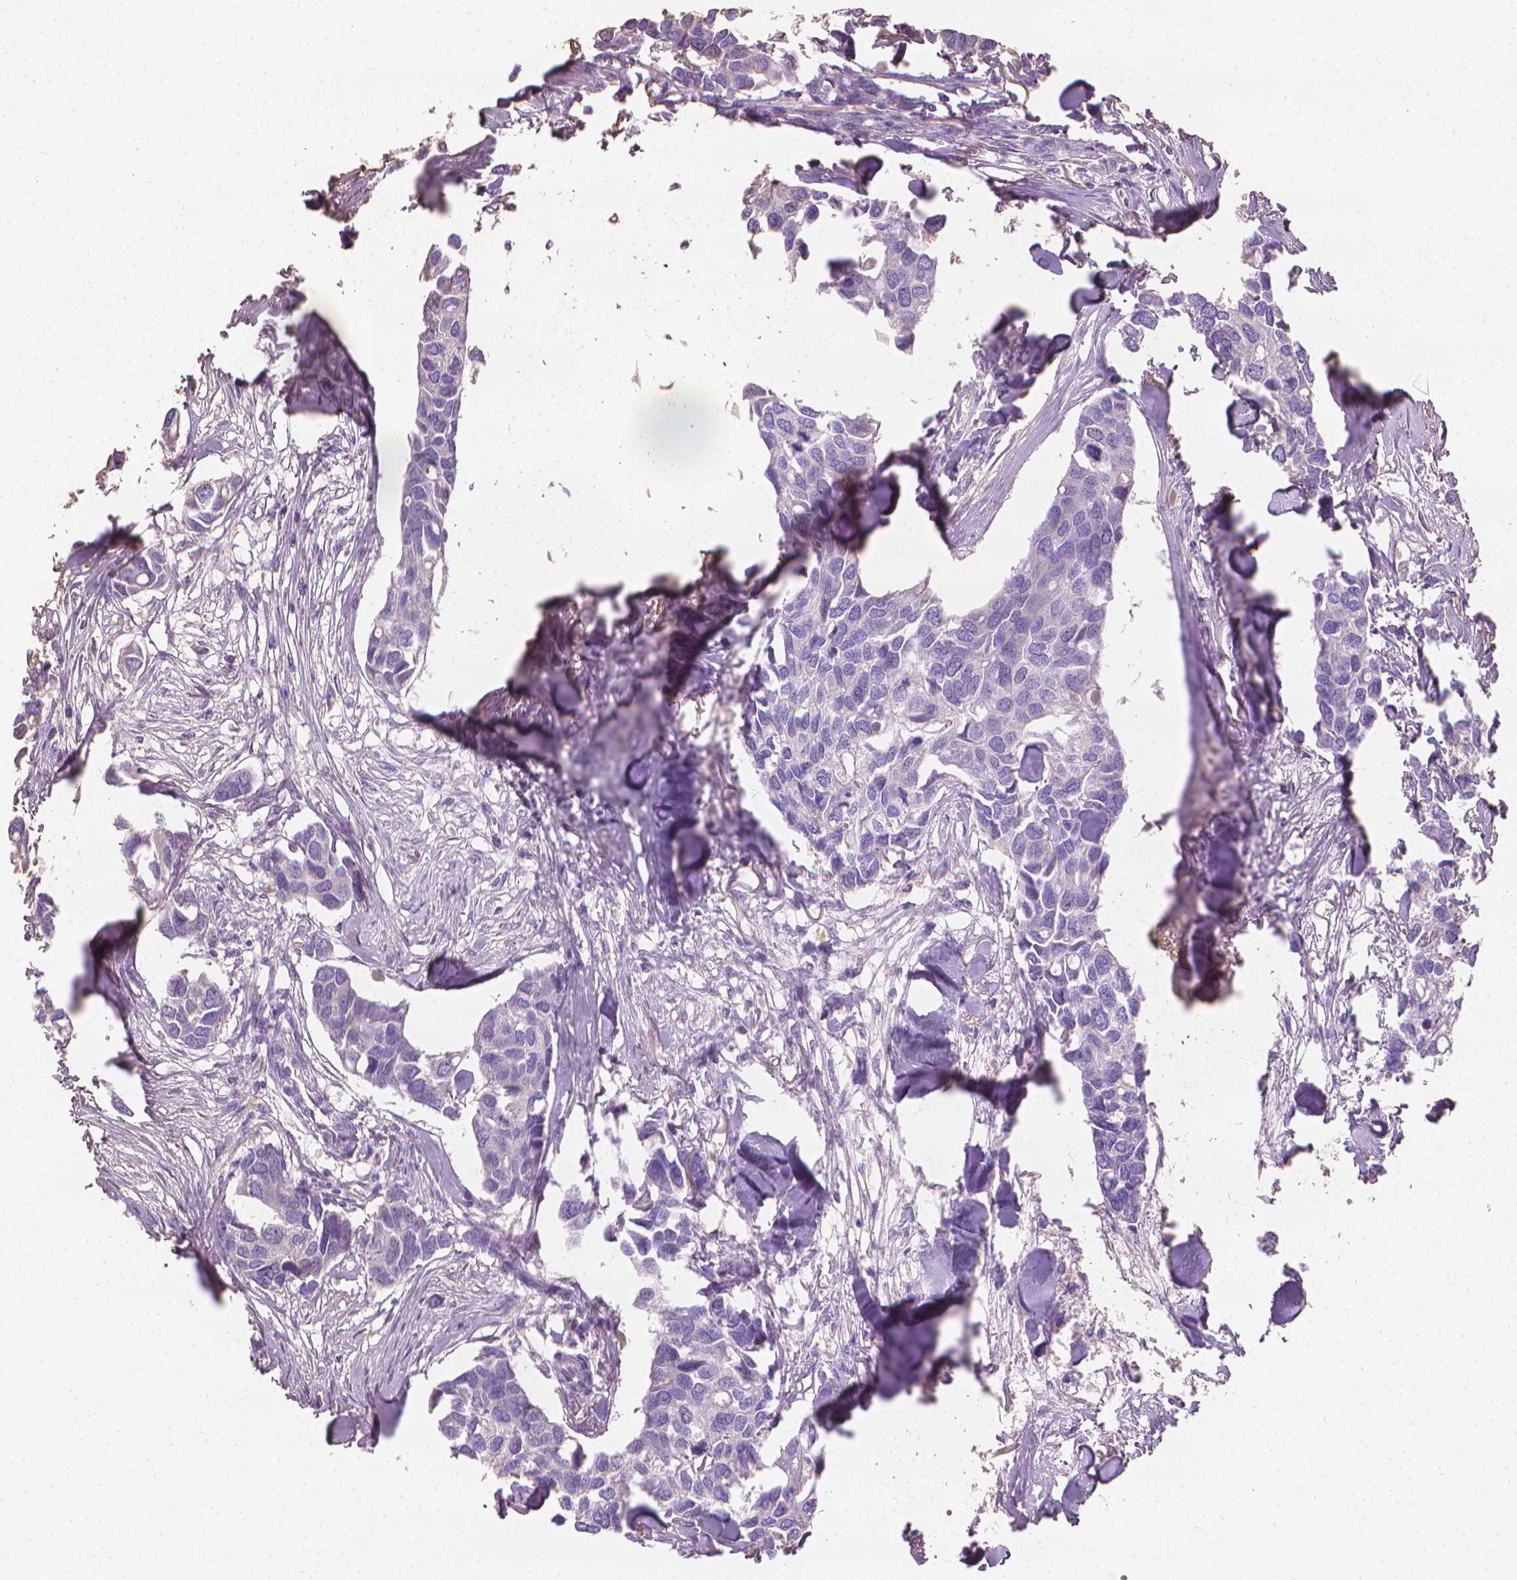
{"staining": {"intensity": "negative", "quantity": "none", "location": "none"}, "tissue": "breast cancer", "cell_type": "Tumor cells", "image_type": "cancer", "snomed": [{"axis": "morphology", "description": "Duct carcinoma"}, {"axis": "topography", "description": "Breast"}], "caption": "Protein analysis of breast intraductal carcinoma exhibits no significant positivity in tumor cells.", "gene": "CABCOCO1", "patient": {"sex": "female", "age": 83}}